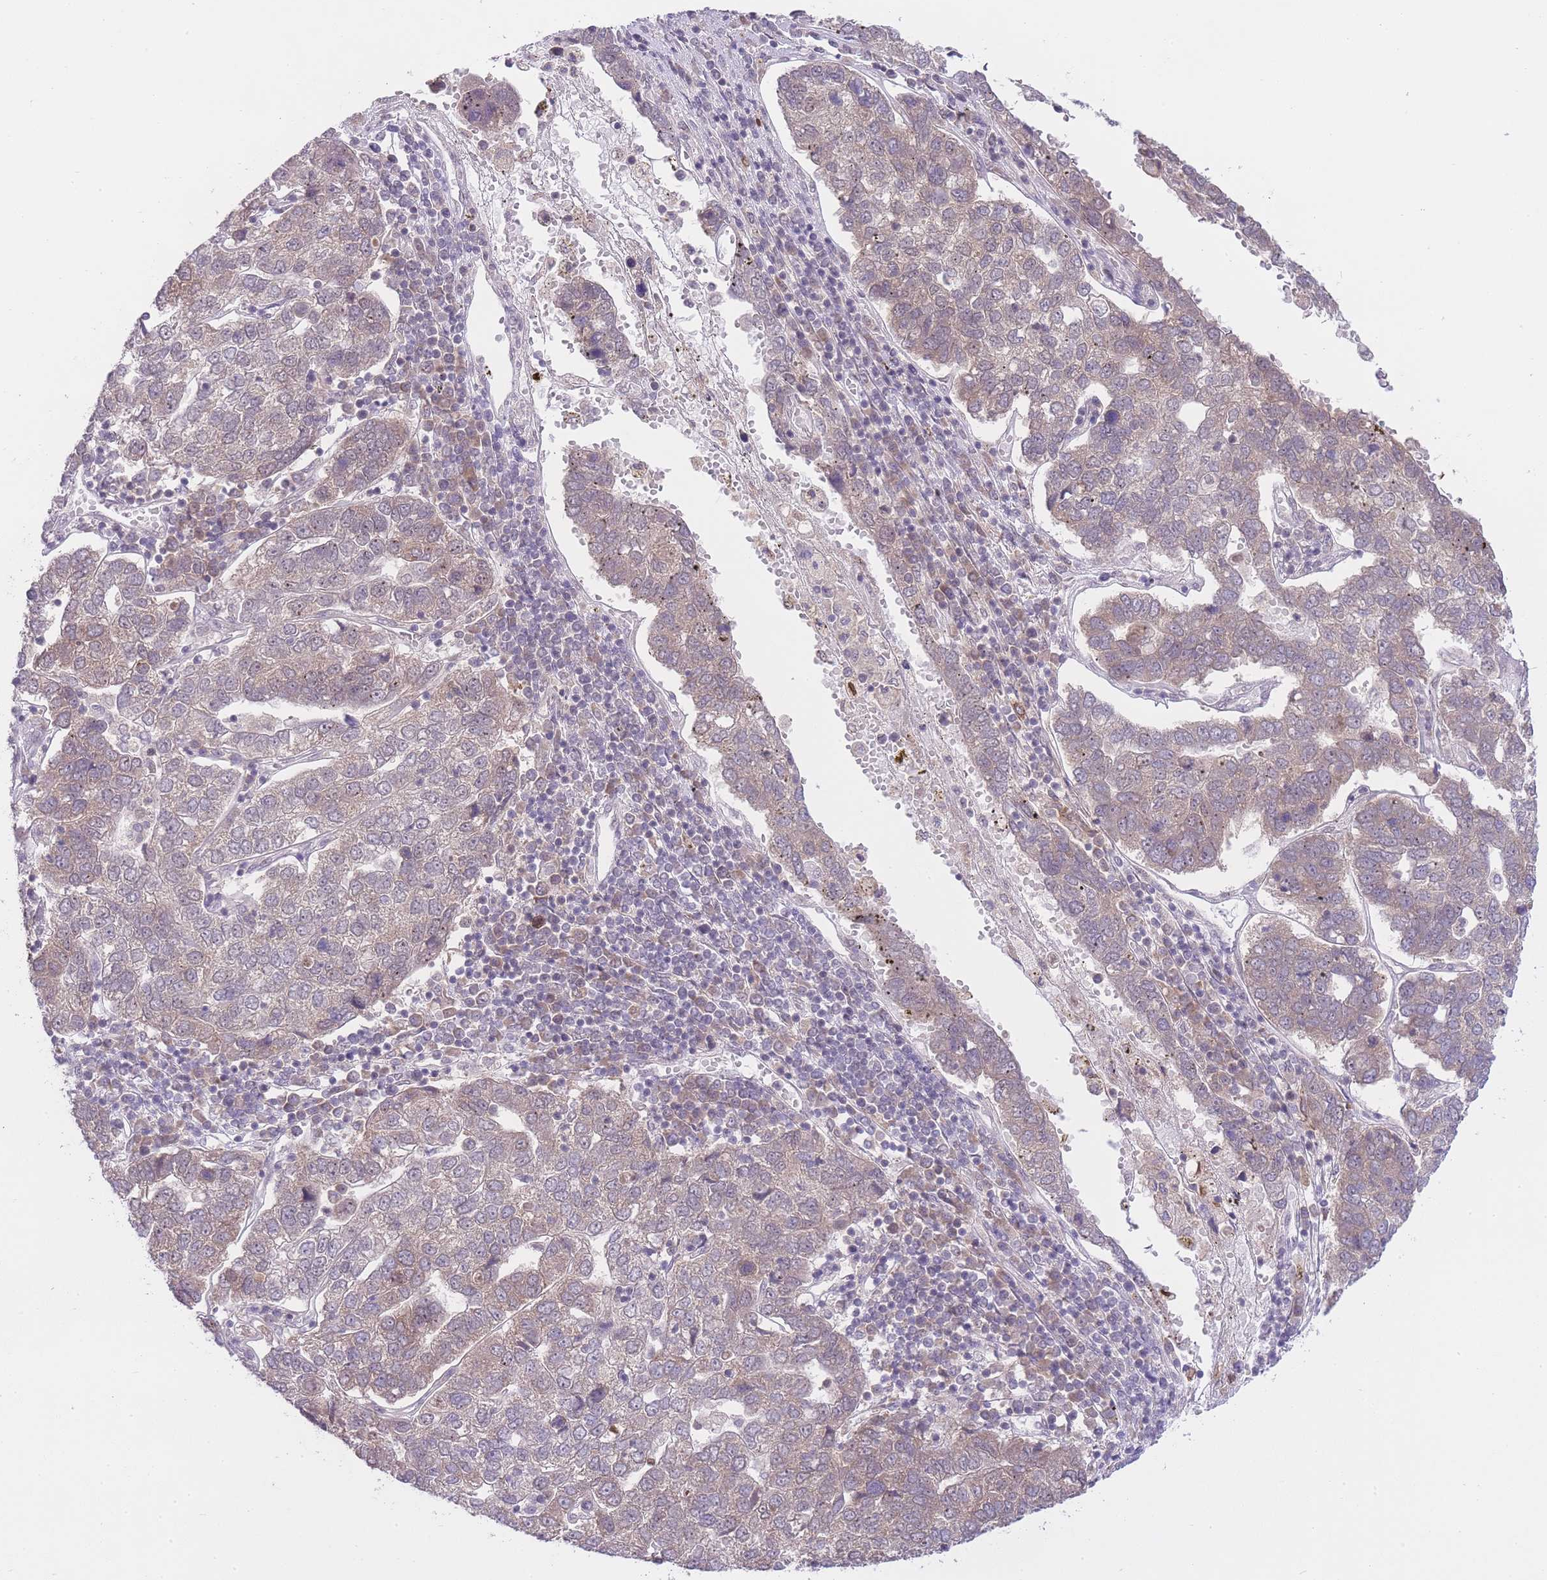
{"staining": {"intensity": "weak", "quantity": "<25%", "location": "nuclear"}, "tissue": "pancreatic cancer", "cell_type": "Tumor cells", "image_type": "cancer", "snomed": [{"axis": "morphology", "description": "Adenocarcinoma, NOS"}, {"axis": "topography", "description": "Pancreas"}], "caption": "Immunohistochemistry of human pancreatic adenocarcinoma exhibits no staining in tumor cells.", "gene": "TMED3", "patient": {"sex": "female", "age": 61}}